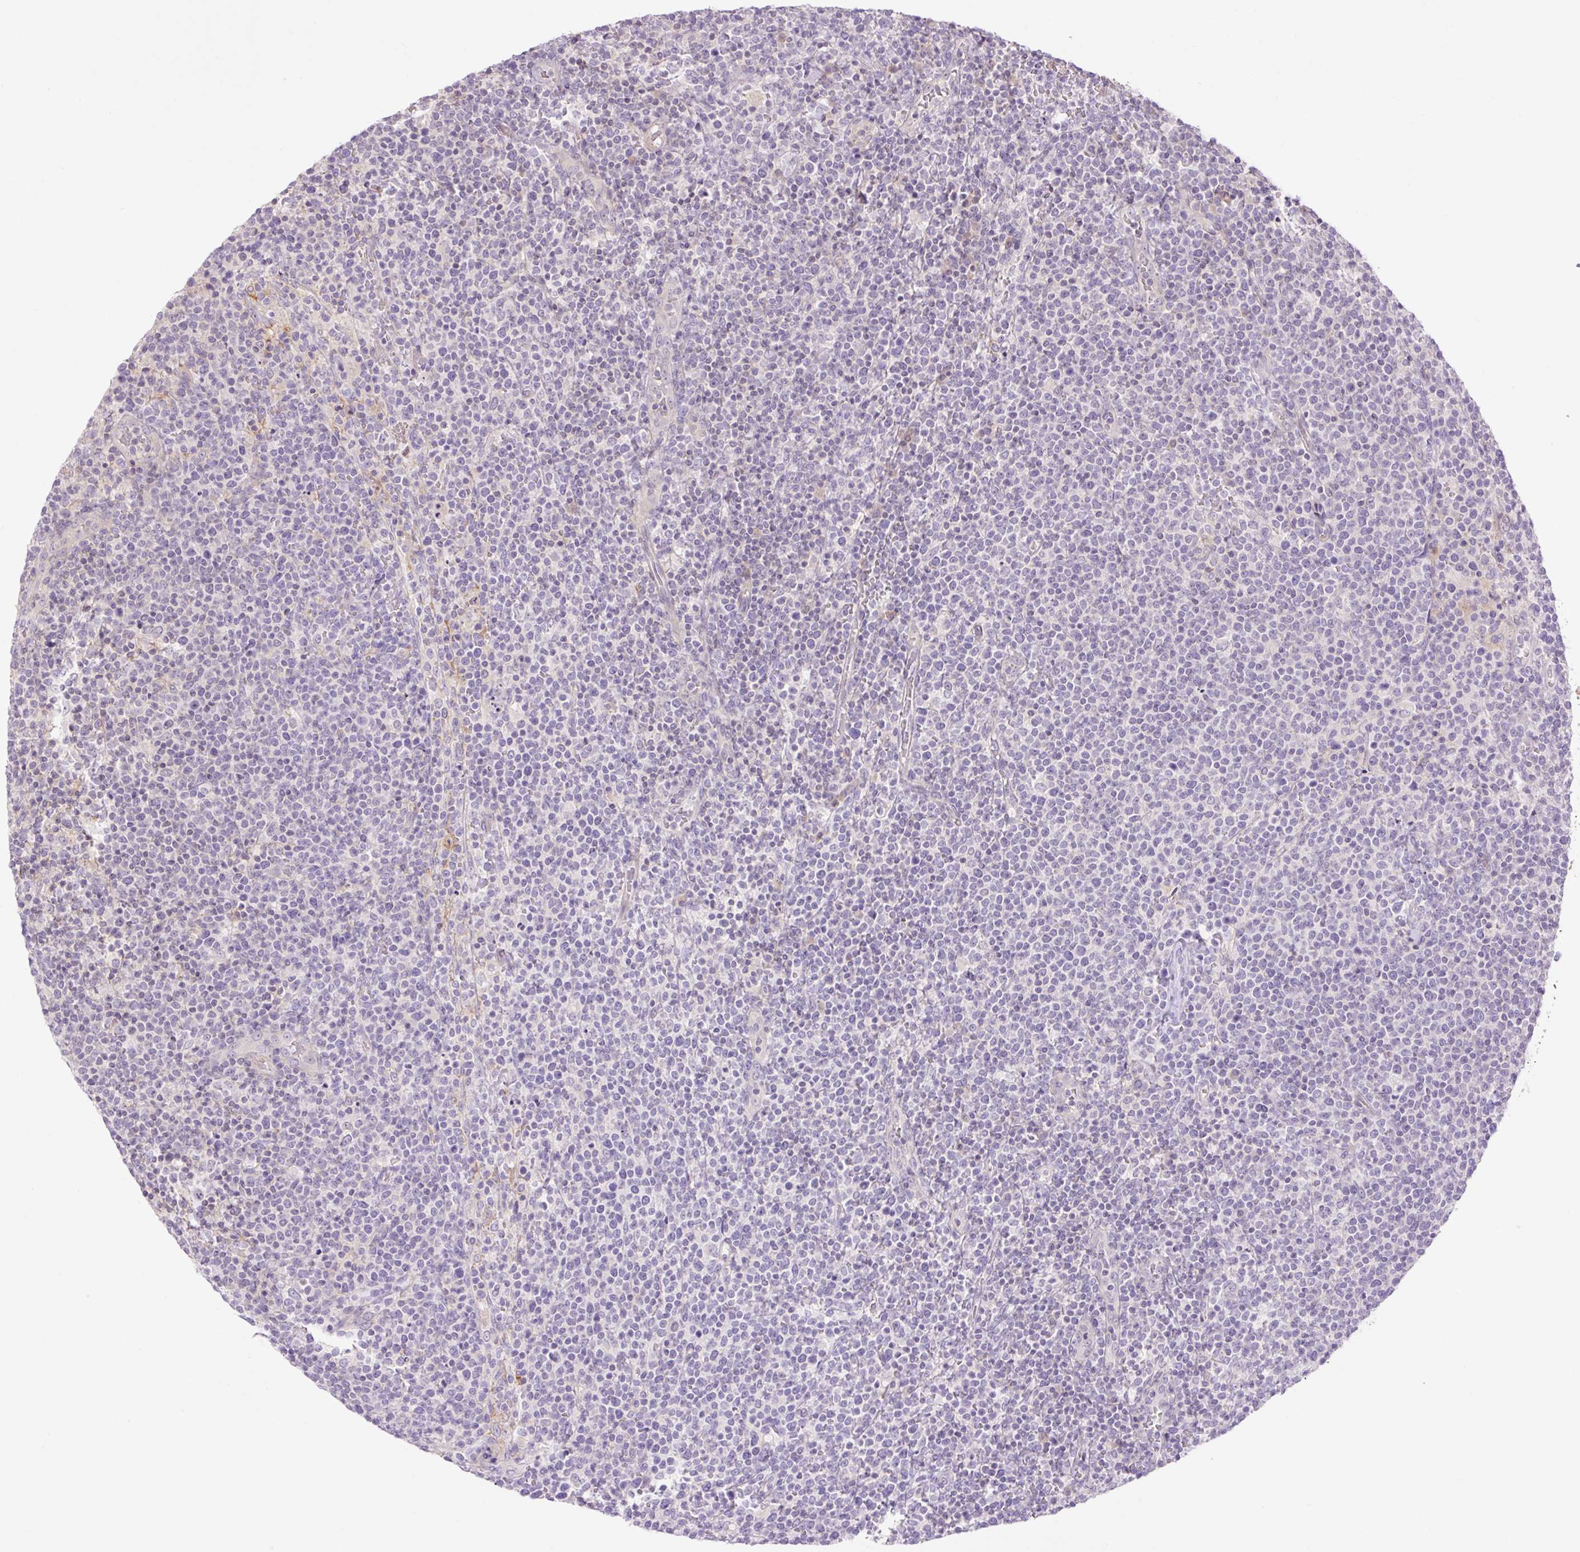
{"staining": {"intensity": "negative", "quantity": "none", "location": "none"}, "tissue": "lymphoma", "cell_type": "Tumor cells", "image_type": "cancer", "snomed": [{"axis": "morphology", "description": "Malignant lymphoma, non-Hodgkin's type, High grade"}, {"axis": "topography", "description": "Lymph node"}], "caption": "Immunohistochemical staining of lymphoma reveals no significant expression in tumor cells.", "gene": "GRID2", "patient": {"sex": "male", "age": 61}}